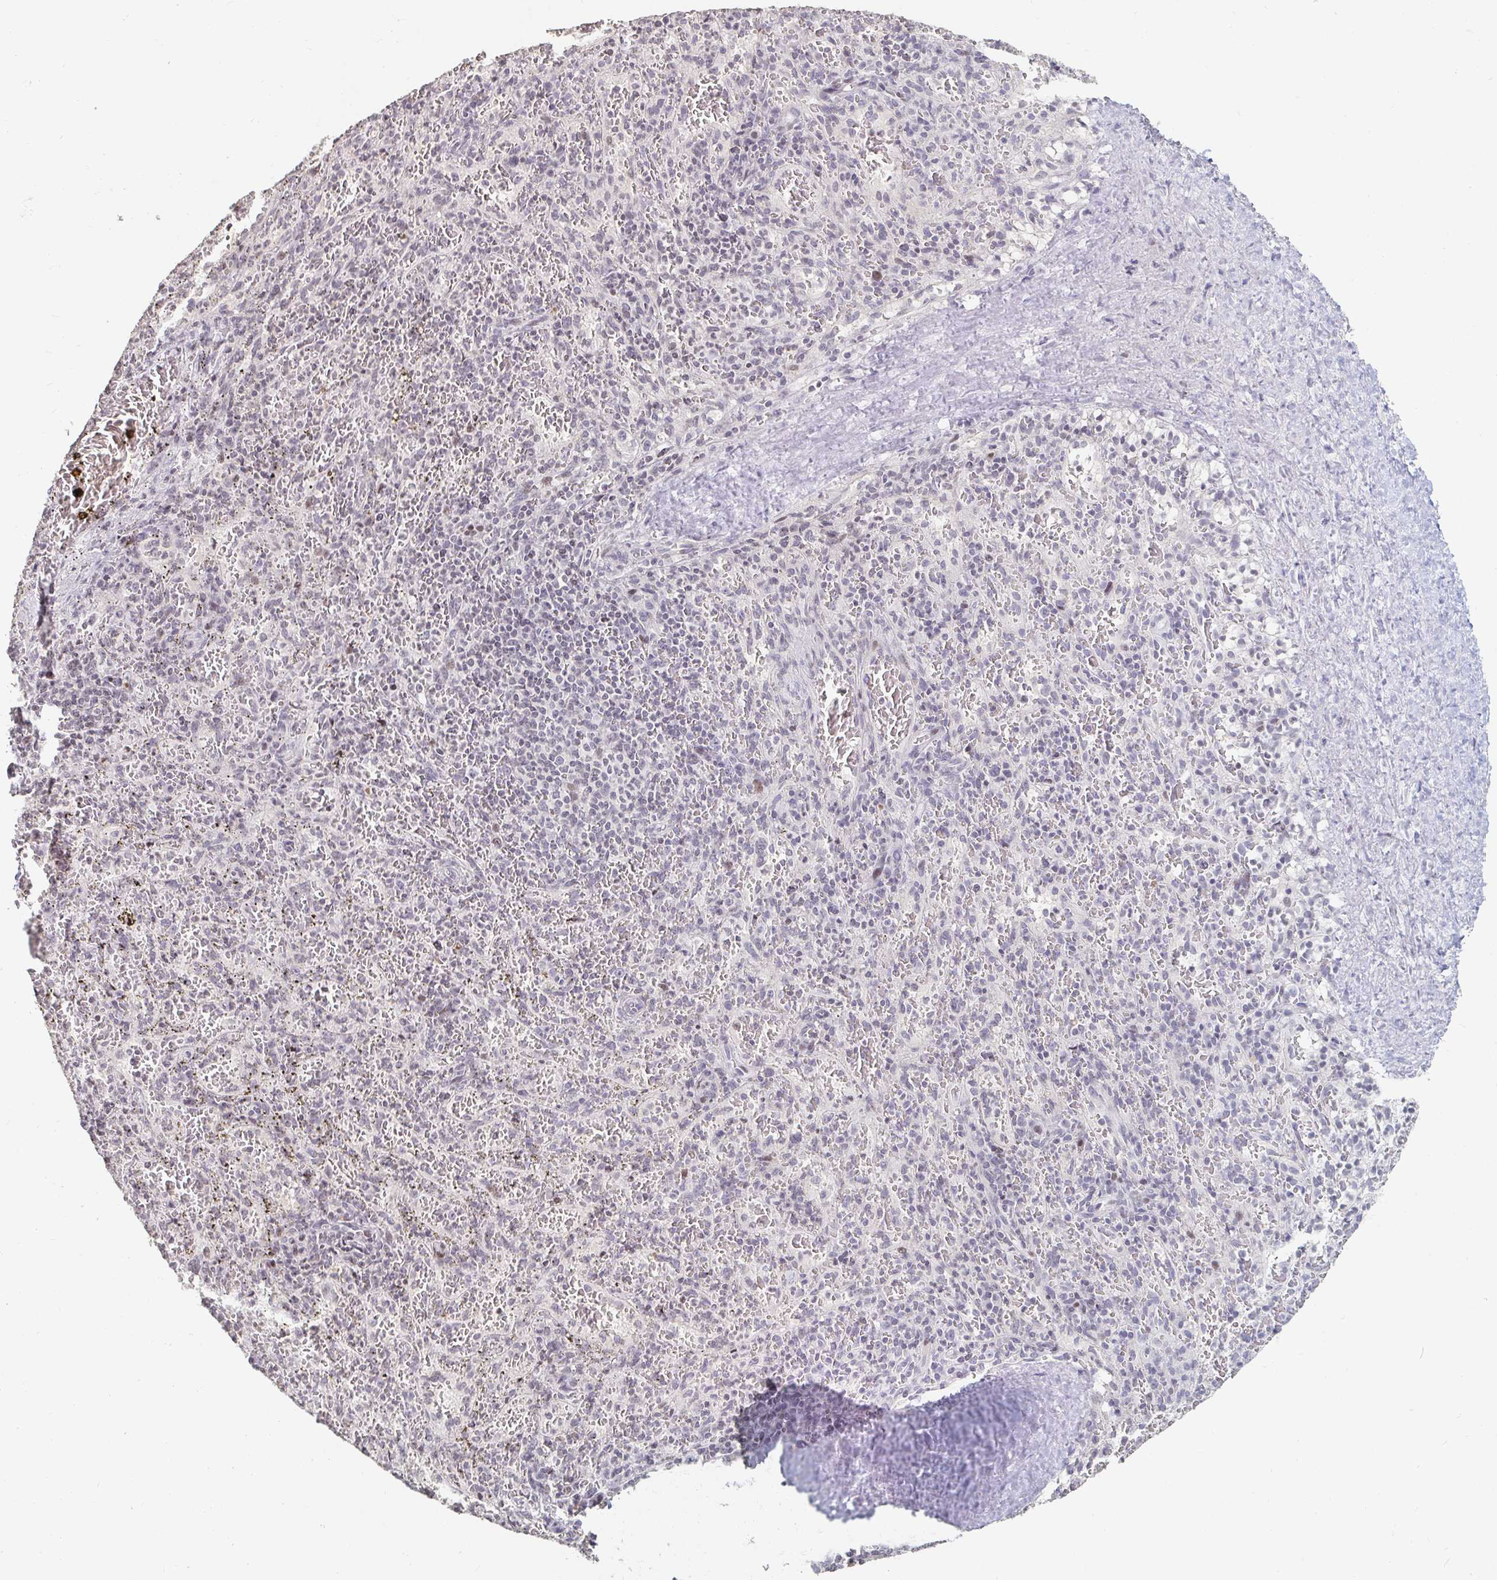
{"staining": {"intensity": "negative", "quantity": "none", "location": "none"}, "tissue": "spleen", "cell_type": "Cells in red pulp", "image_type": "normal", "snomed": [{"axis": "morphology", "description": "Normal tissue, NOS"}, {"axis": "topography", "description": "Spleen"}], "caption": "An immunohistochemistry (IHC) image of benign spleen is shown. There is no staining in cells in red pulp of spleen.", "gene": "NME9", "patient": {"sex": "male", "age": 57}}